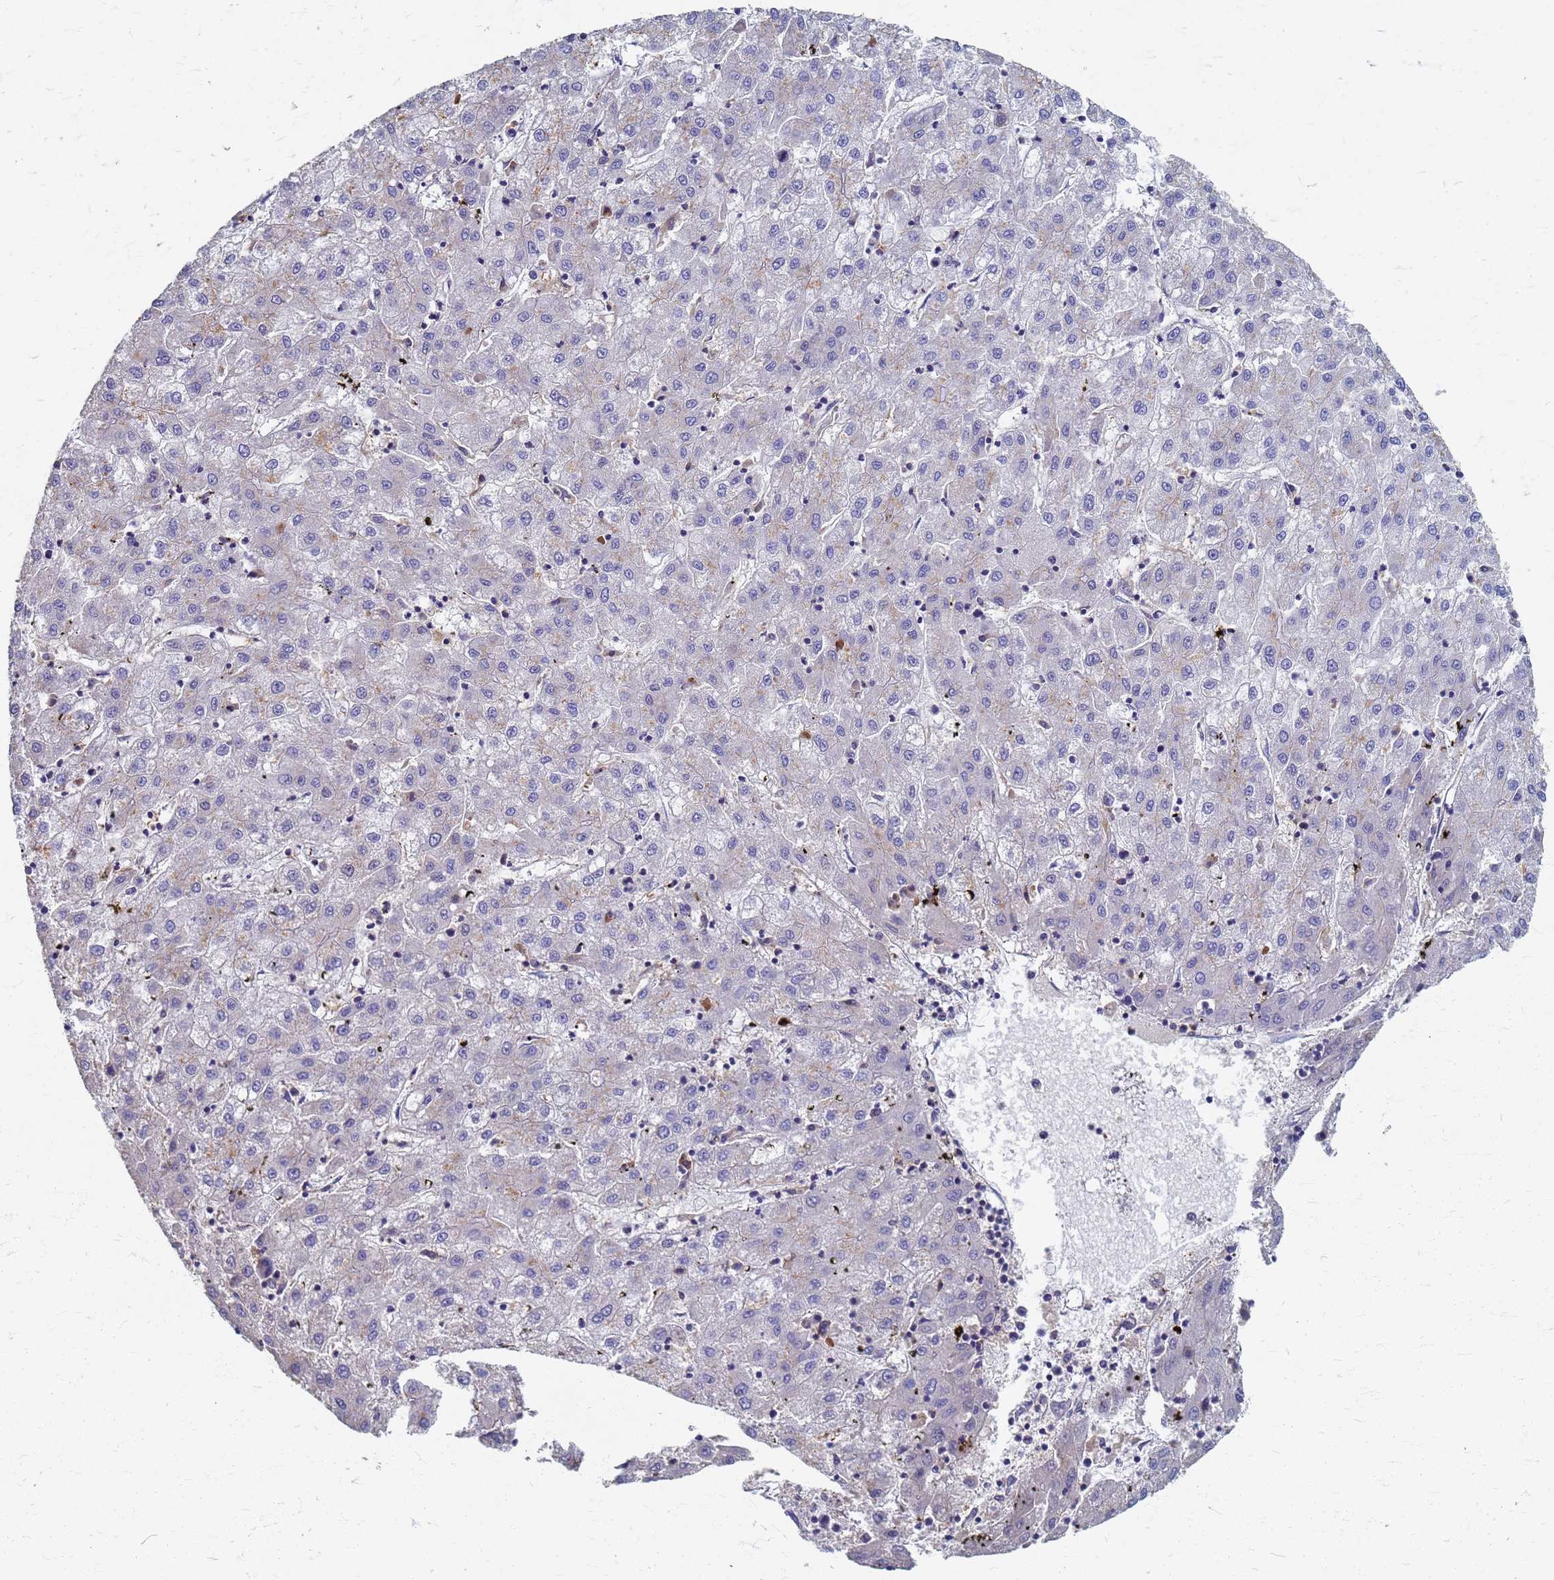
{"staining": {"intensity": "negative", "quantity": "none", "location": "none"}, "tissue": "liver cancer", "cell_type": "Tumor cells", "image_type": "cancer", "snomed": [{"axis": "morphology", "description": "Carcinoma, Hepatocellular, NOS"}, {"axis": "topography", "description": "Liver"}], "caption": "IHC of liver cancer exhibits no positivity in tumor cells.", "gene": "KRCC1", "patient": {"sex": "male", "age": 72}}